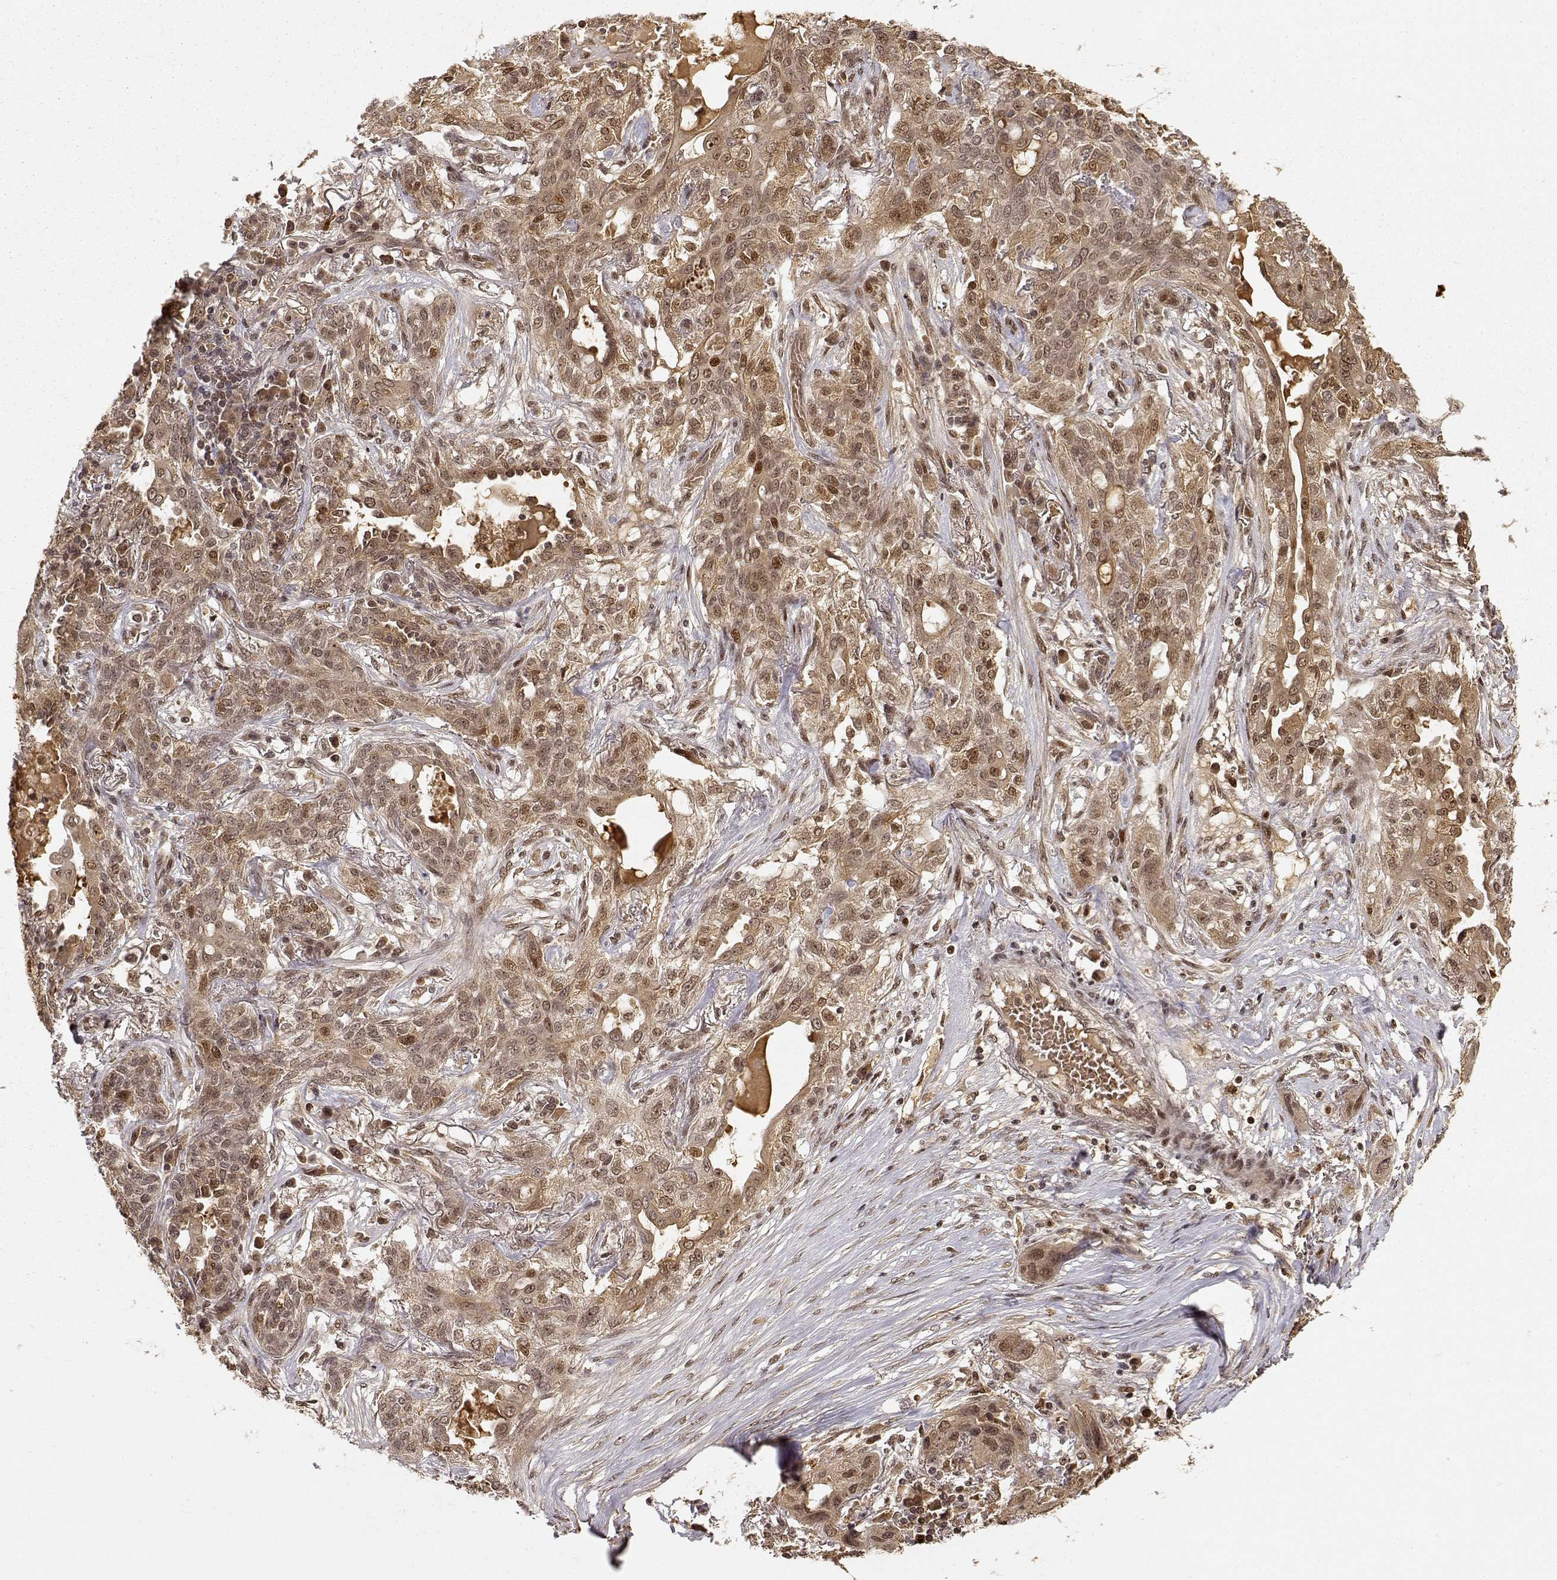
{"staining": {"intensity": "weak", "quantity": ">75%", "location": "cytoplasmic/membranous,nuclear"}, "tissue": "lung cancer", "cell_type": "Tumor cells", "image_type": "cancer", "snomed": [{"axis": "morphology", "description": "Squamous cell carcinoma, NOS"}, {"axis": "topography", "description": "Lung"}], "caption": "Protein expression analysis of human lung cancer (squamous cell carcinoma) reveals weak cytoplasmic/membranous and nuclear staining in about >75% of tumor cells. (DAB IHC, brown staining for protein, blue staining for nuclei).", "gene": "MAEA", "patient": {"sex": "female", "age": 70}}